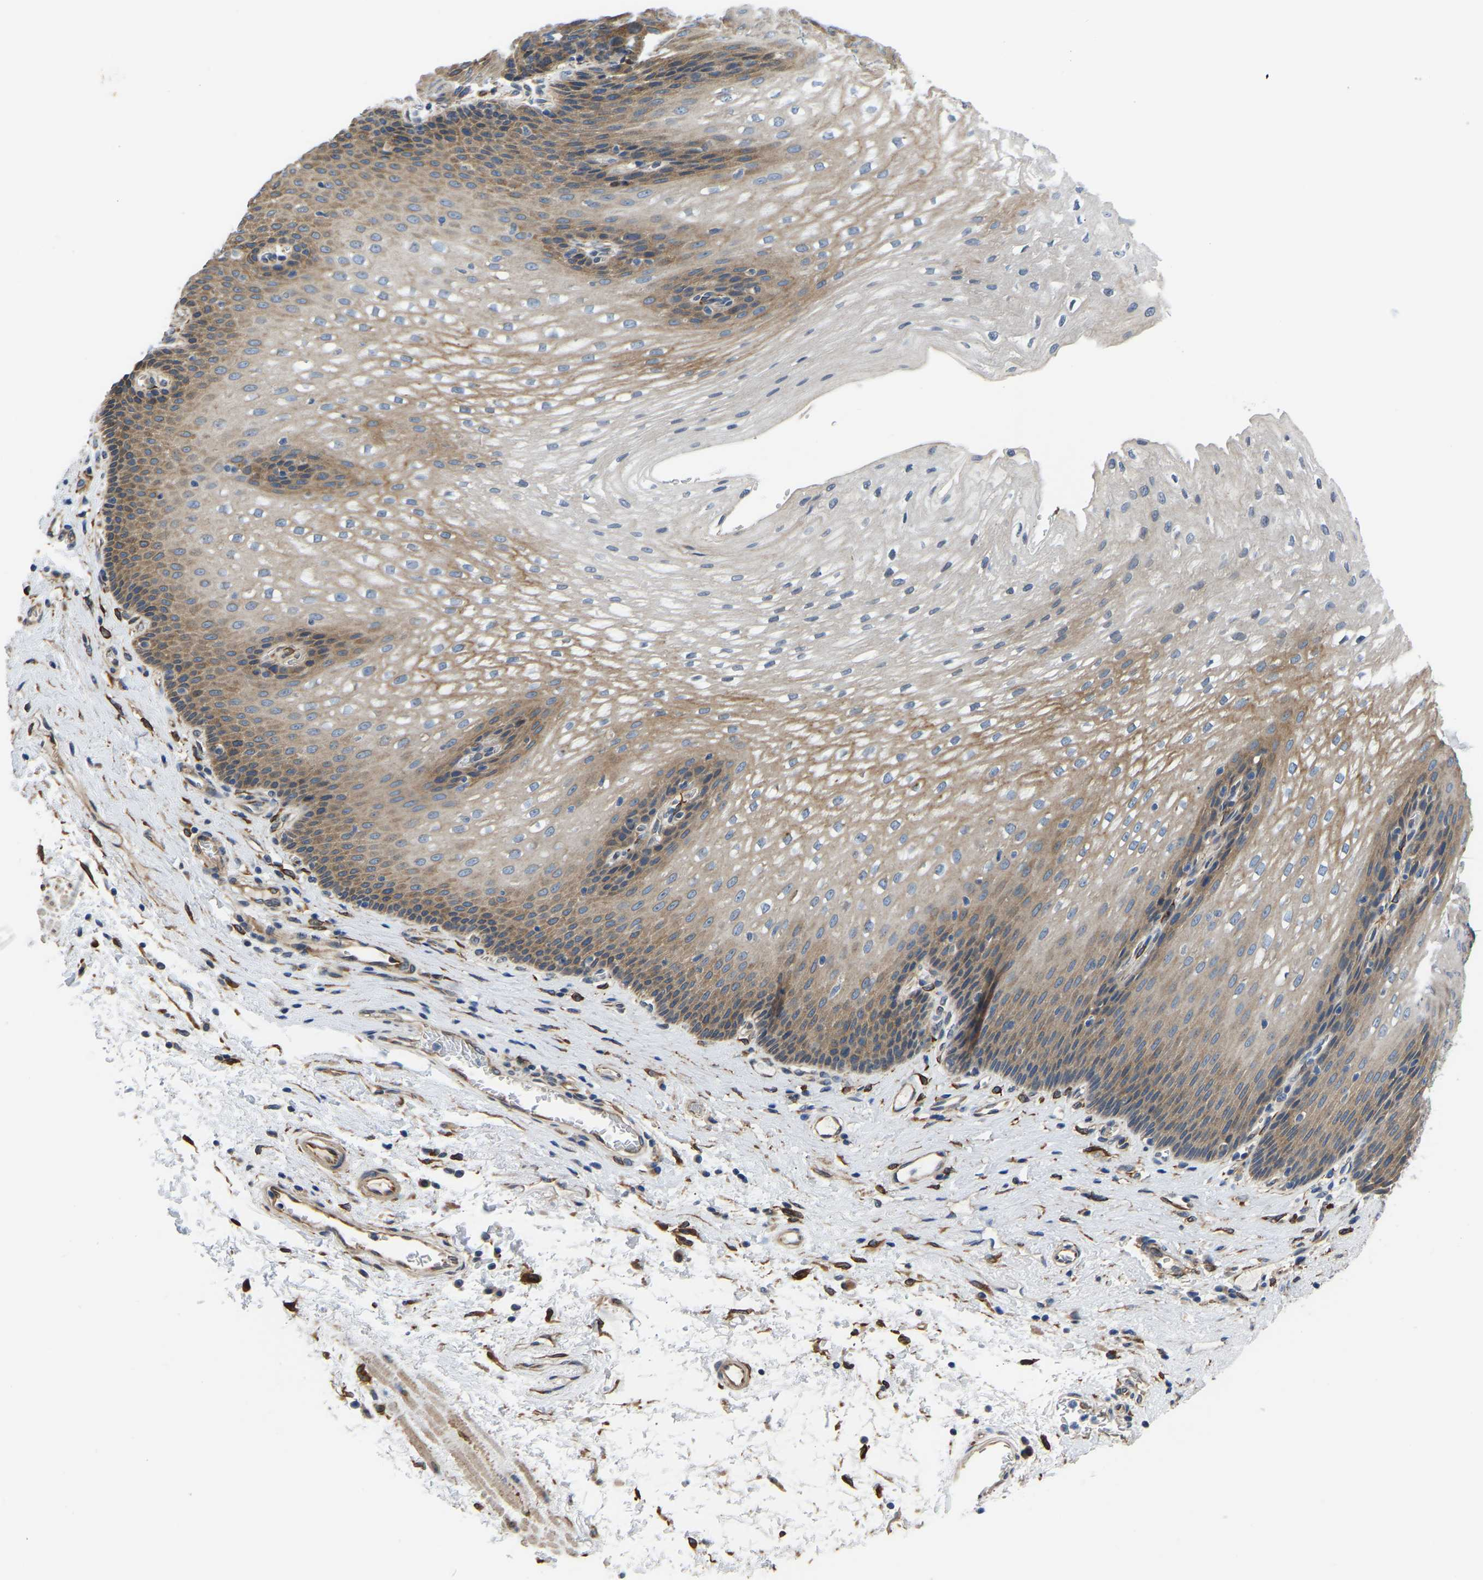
{"staining": {"intensity": "moderate", "quantity": "25%-75%", "location": "cytoplasmic/membranous"}, "tissue": "esophagus", "cell_type": "Squamous epithelial cells", "image_type": "normal", "snomed": [{"axis": "morphology", "description": "Normal tissue, NOS"}, {"axis": "topography", "description": "Esophagus"}], "caption": "Immunohistochemical staining of normal esophagus demonstrates medium levels of moderate cytoplasmic/membranous positivity in about 25%-75% of squamous epithelial cells. Using DAB (3,3'-diaminobenzidine) (brown) and hematoxylin (blue) stains, captured at high magnification using brightfield microscopy.", "gene": "ARL6IP5", "patient": {"sex": "male", "age": 48}}